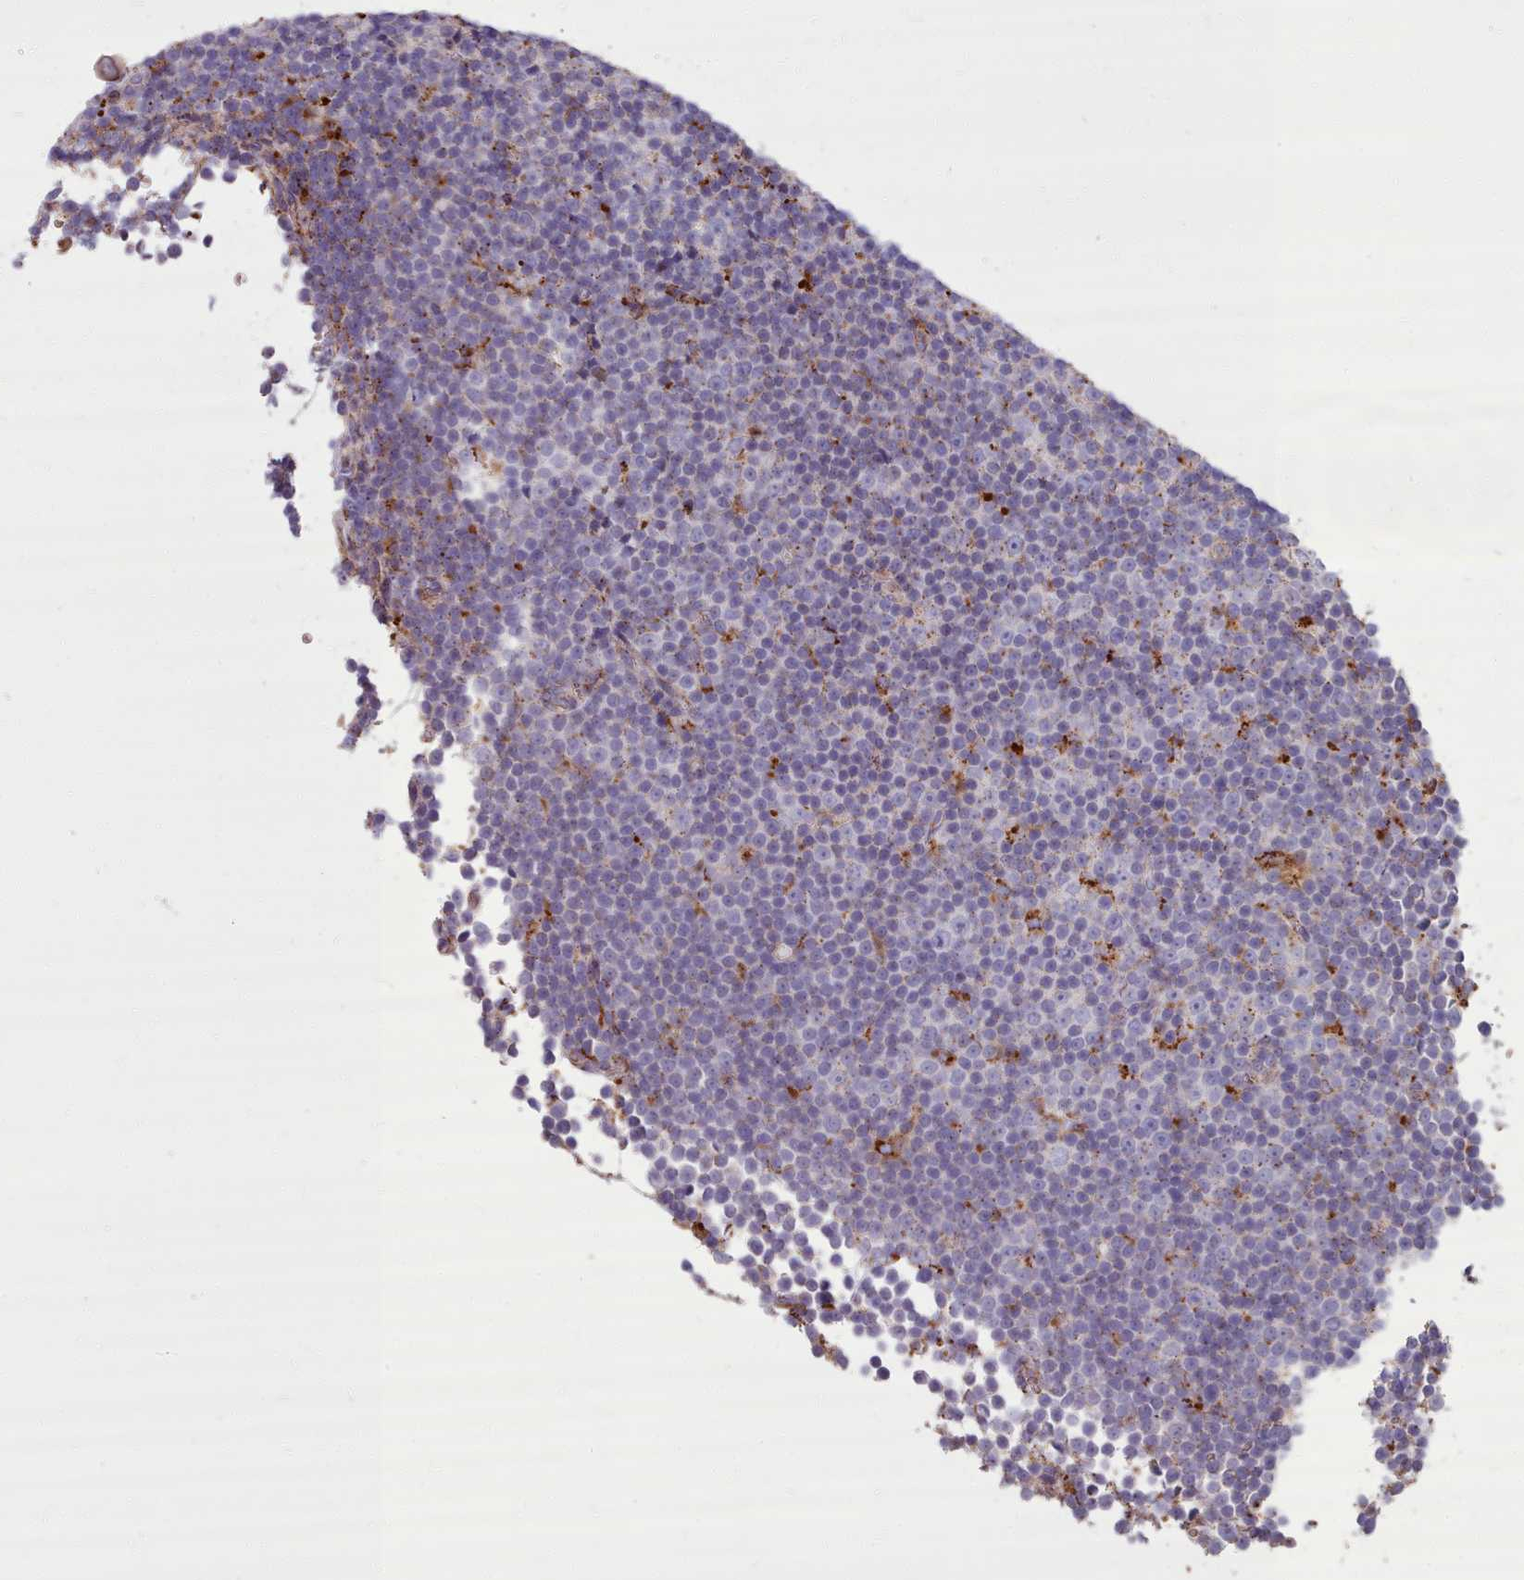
{"staining": {"intensity": "negative", "quantity": "none", "location": "none"}, "tissue": "lymphoma", "cell_type": "Tumor cells", "image_type": "cancer", "snomed": [{"axis": "morphology", "description": "Malignant lymphoma, non-Hodgkin's type, Low grade"}, {"axis": "topography", "description": "Lymph node"}], "caption": "Immunohistochemical staining of human lymphoma displays no significant positivity in tumor cells.", "gene": "PACSIN3", "patient": {"sex": "female", "age": 67}}